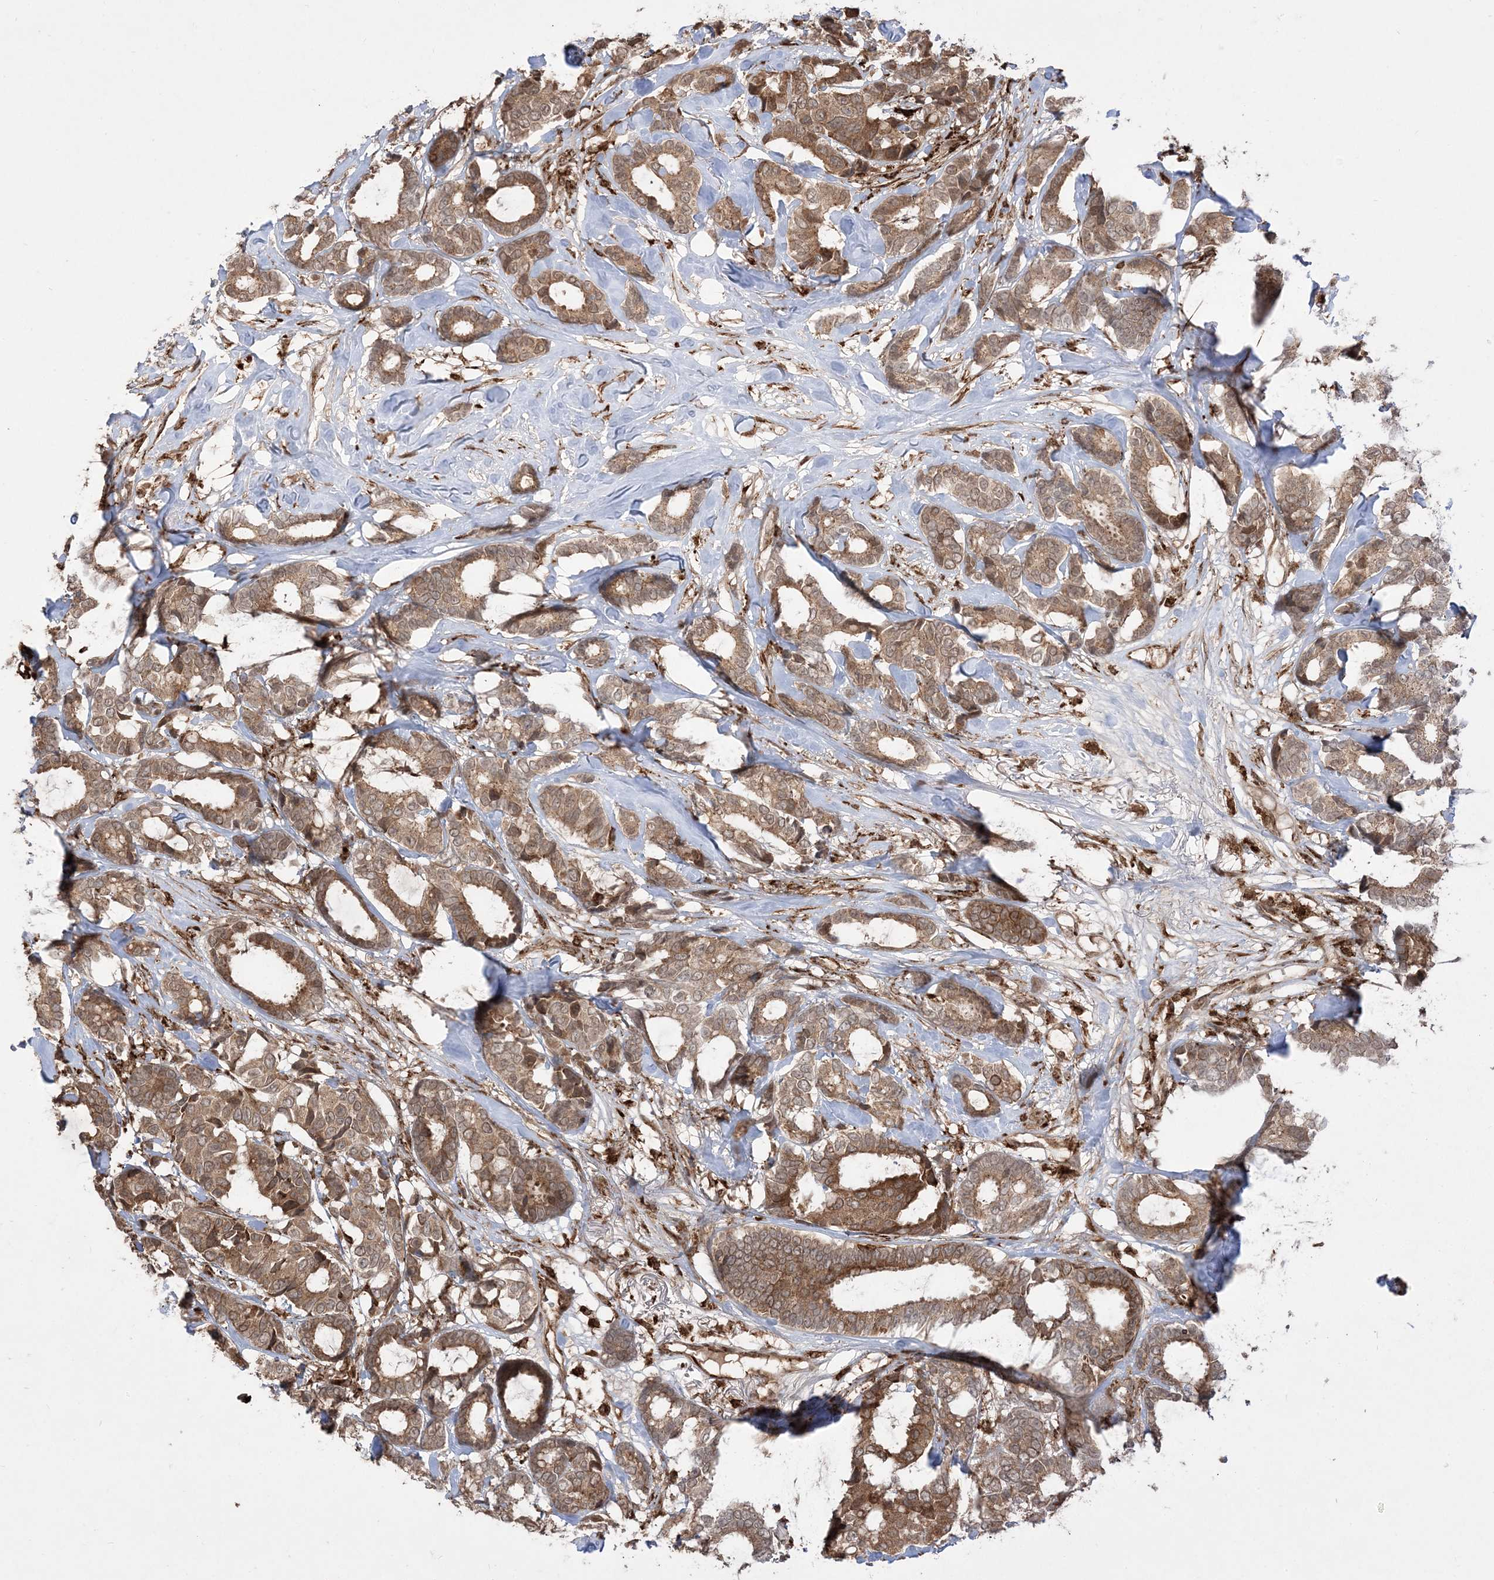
{"staining": {"intensity": "moderate", "quantity": ">75%", "location": "cytoplasmic/membranous"}, "tissue": "breast cancer", "cell_type": "Tumor cells", "image_type": "cancer", "snomed": [{"axis": "morphology", "description": "Duct carcinoma"}, {"axis": "topography", "description": "Breast"}], "caption": "IHC (DAB (3,3'-diaminobenzidine)) staining of breast cancer (invasive ductal carcinoma) reveals moderate cytoplasmic/membranous protein expression in approximately >75% of tumor cells. Nuclei are stained in blue.", "gene": "EPC2", "patient": {"sex": "female", "age": 87}}